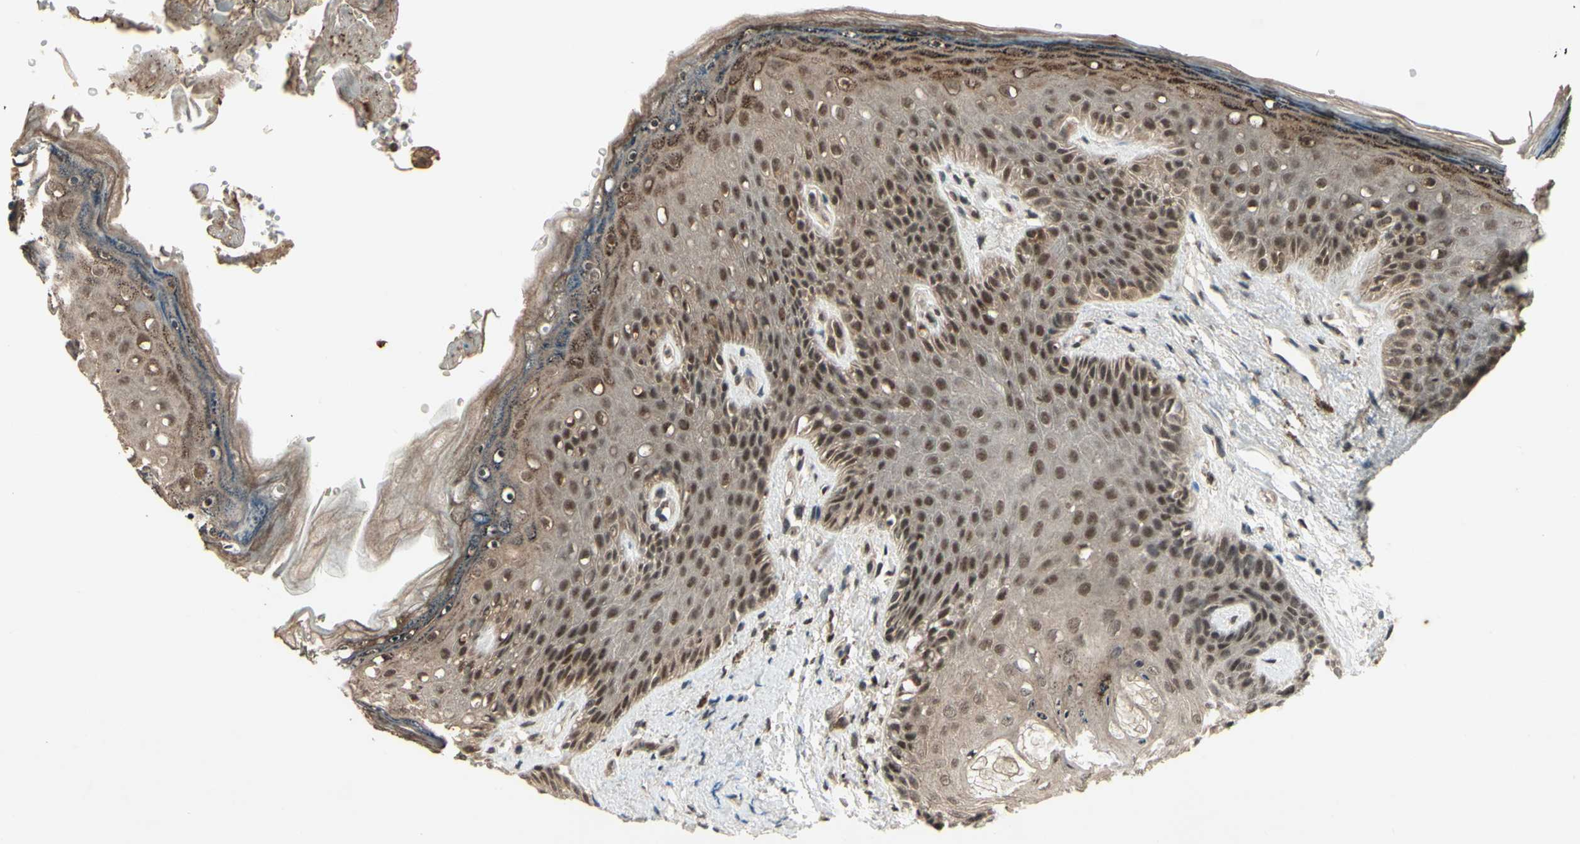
{"staining": {"intensity": "moderate", "quantity": ">75%", "location": "nuclear"}, "tissue": "skin", "cell_type": "Epidermal cells", "image_type": "normal", "snomed": [{"axis": "morphology", "description": "Normal tissue, NOS"}, {"axis": "topography", "description": "Anal"}], "caption": "High-power microscopy captured an IHC image of benign skin, revealing moderate nuclear expression in approximately >75% of epidermal cells.", "gene": "SNW1", "patient": {"sex": "female", "age": 46}}